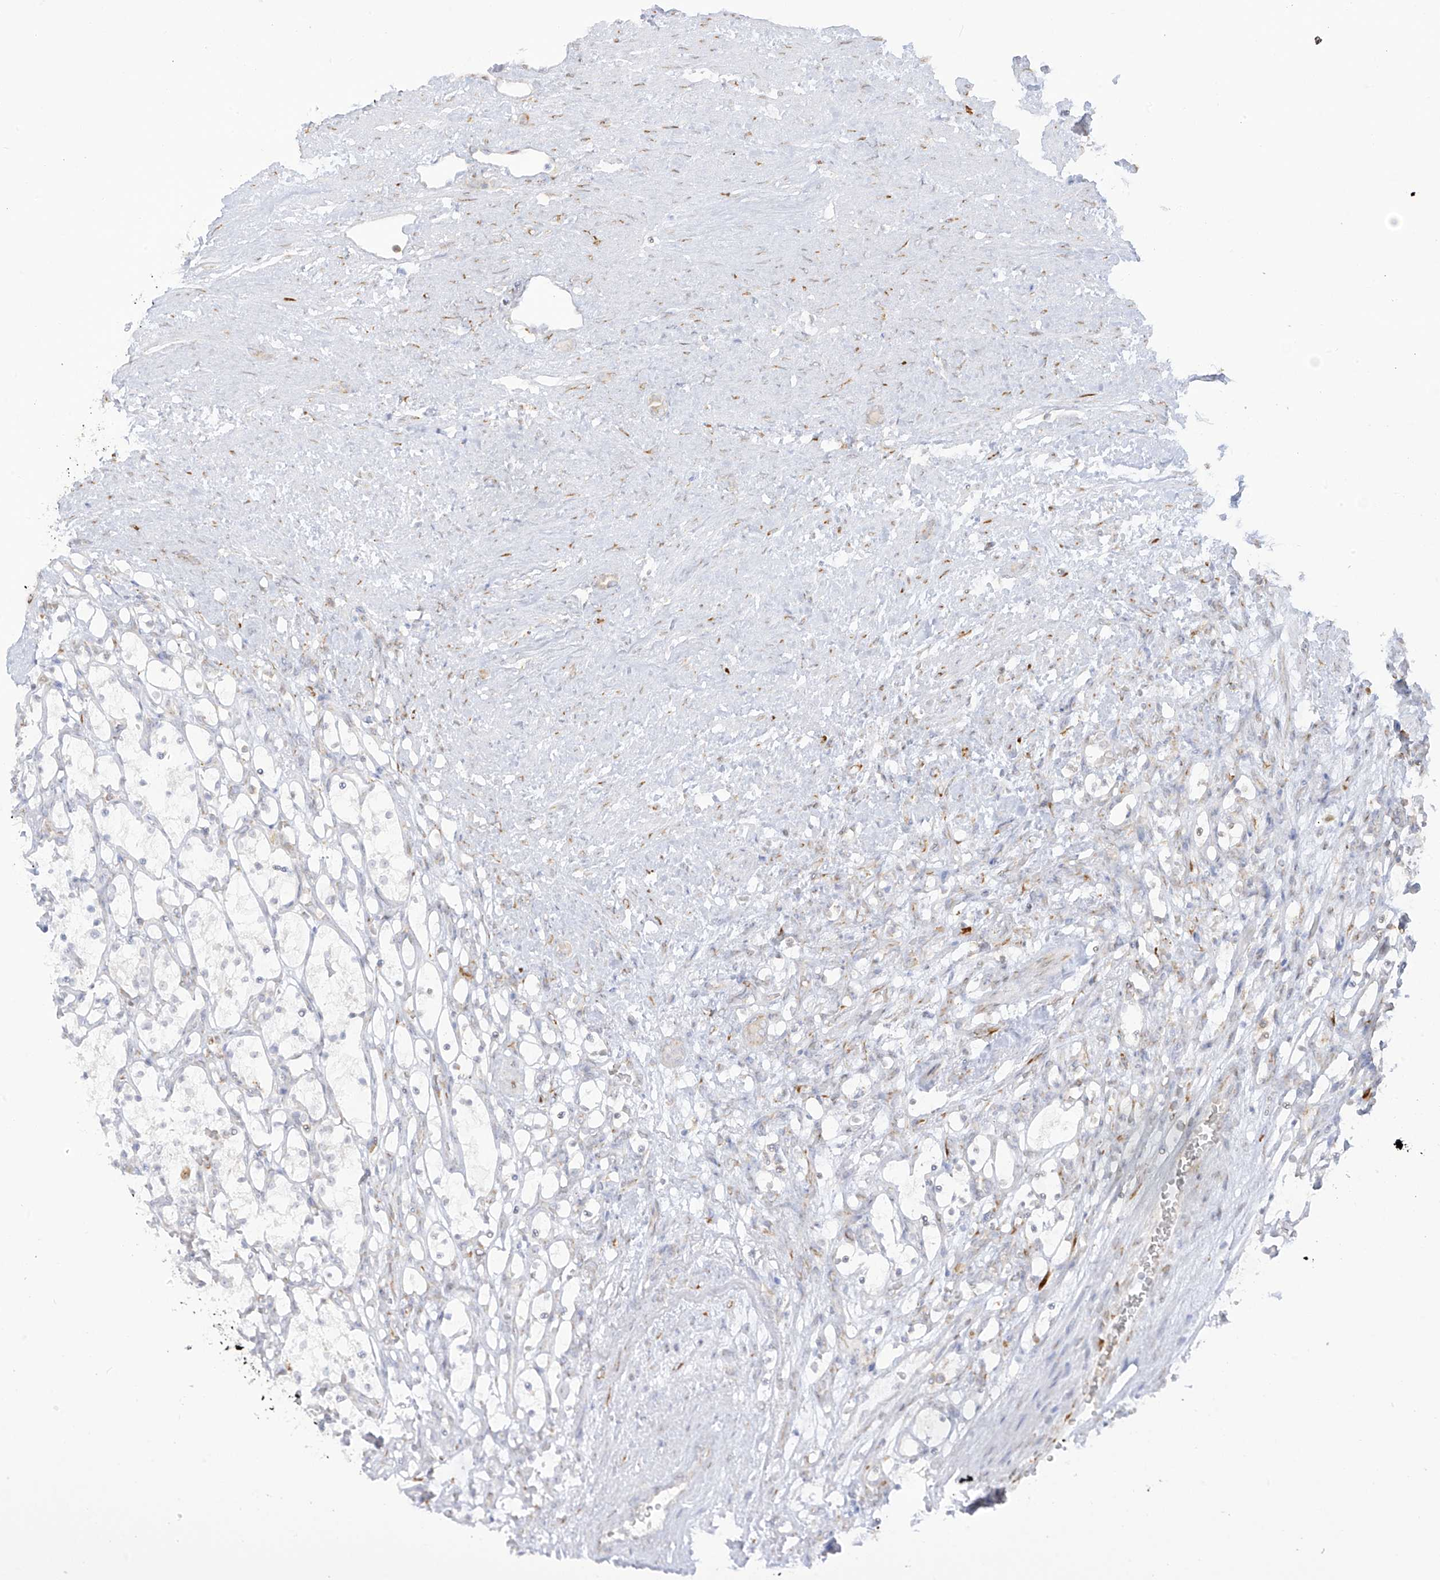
{"staining": {"intensity": "negative", "quantity": "none", "location": "none"}, "tissue": "renal cancer", "cell_type": "Tumor cells", "image_type": "cancer", "snomed": [{"axis": "morphology", "description": "Adenocarcinoma, NOS"}, {"axis": "topography", "description": "Kidney"}], "caption": "This image is of renal cancer (adenocarcinoma) stained with immunohistochemistry to label a protein in brown with the nuclei are counter-stained blue. There is no positivity in tumor cells.", "gene": "LRRC59", "patient": {"sex": "female", "age": 69}}